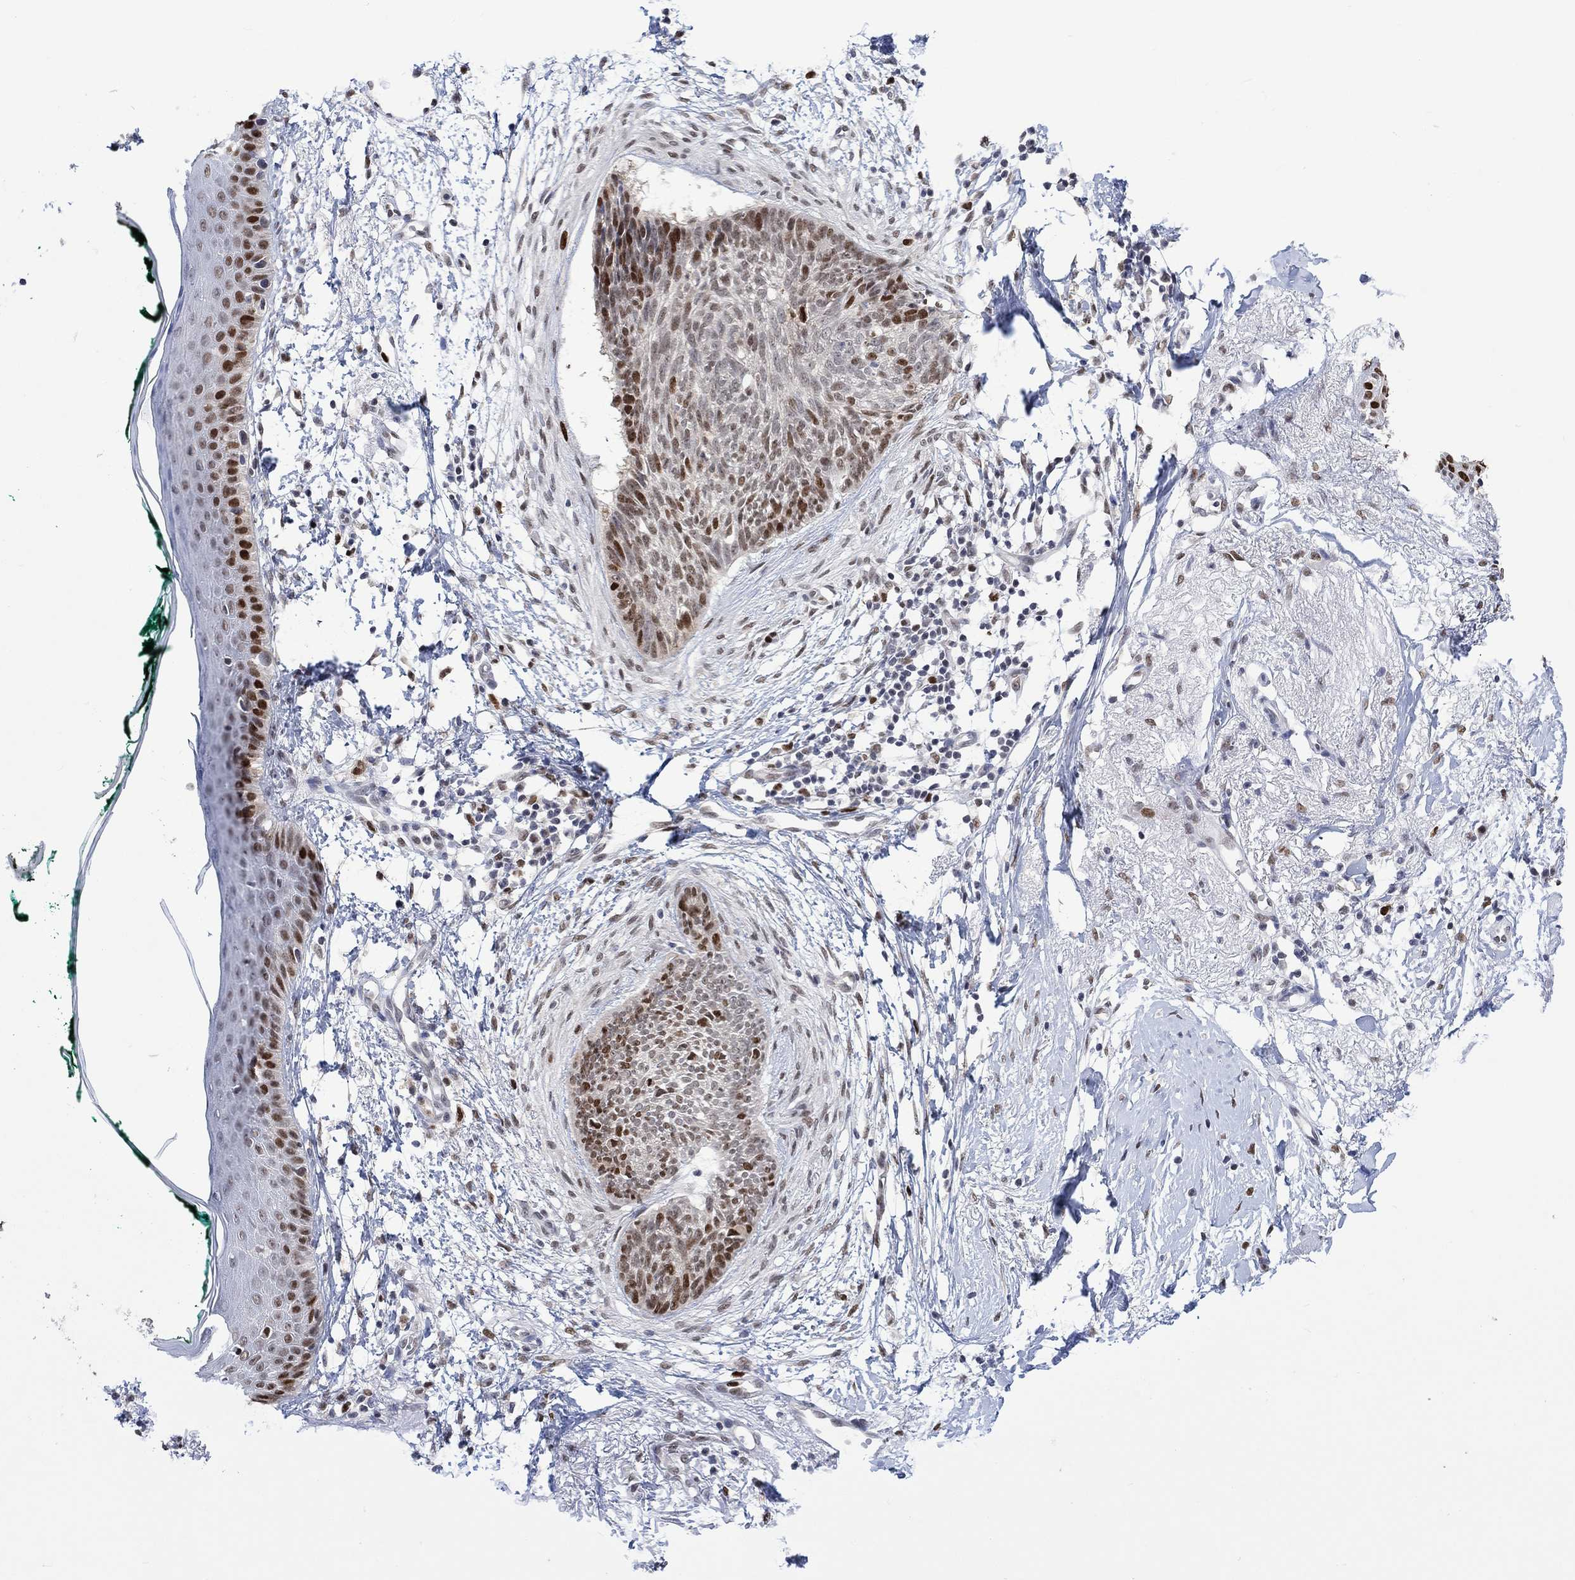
{"staining": {"intensity": "moderate", "quantity": "25%-75%", "location": "nuclear"}, "tissue": "skin cancer", "cell_type": "Tumor cells", "image_type": "cancer", "snomed": [{"axis": "morphology", "description": "Normal tissue, NOS"}, {"axis": "morphology", "description": "Basal cell carcinoma"}, {"axis": "topography", "description": "Skin"}], "caption": "An image of human skin cancer (basal cell carcinoma) stained for a protein shows moderate nuclear brown staining in tumor cells. The protein of interest is stained brown, and the nuclei are stained in blue (DAB (3,3'-diaminobenzidine) IHC with brightfield microscopy, high magnification).", "gene": "RAD54L2", "patient": {"sex": "male", "age": 84}}